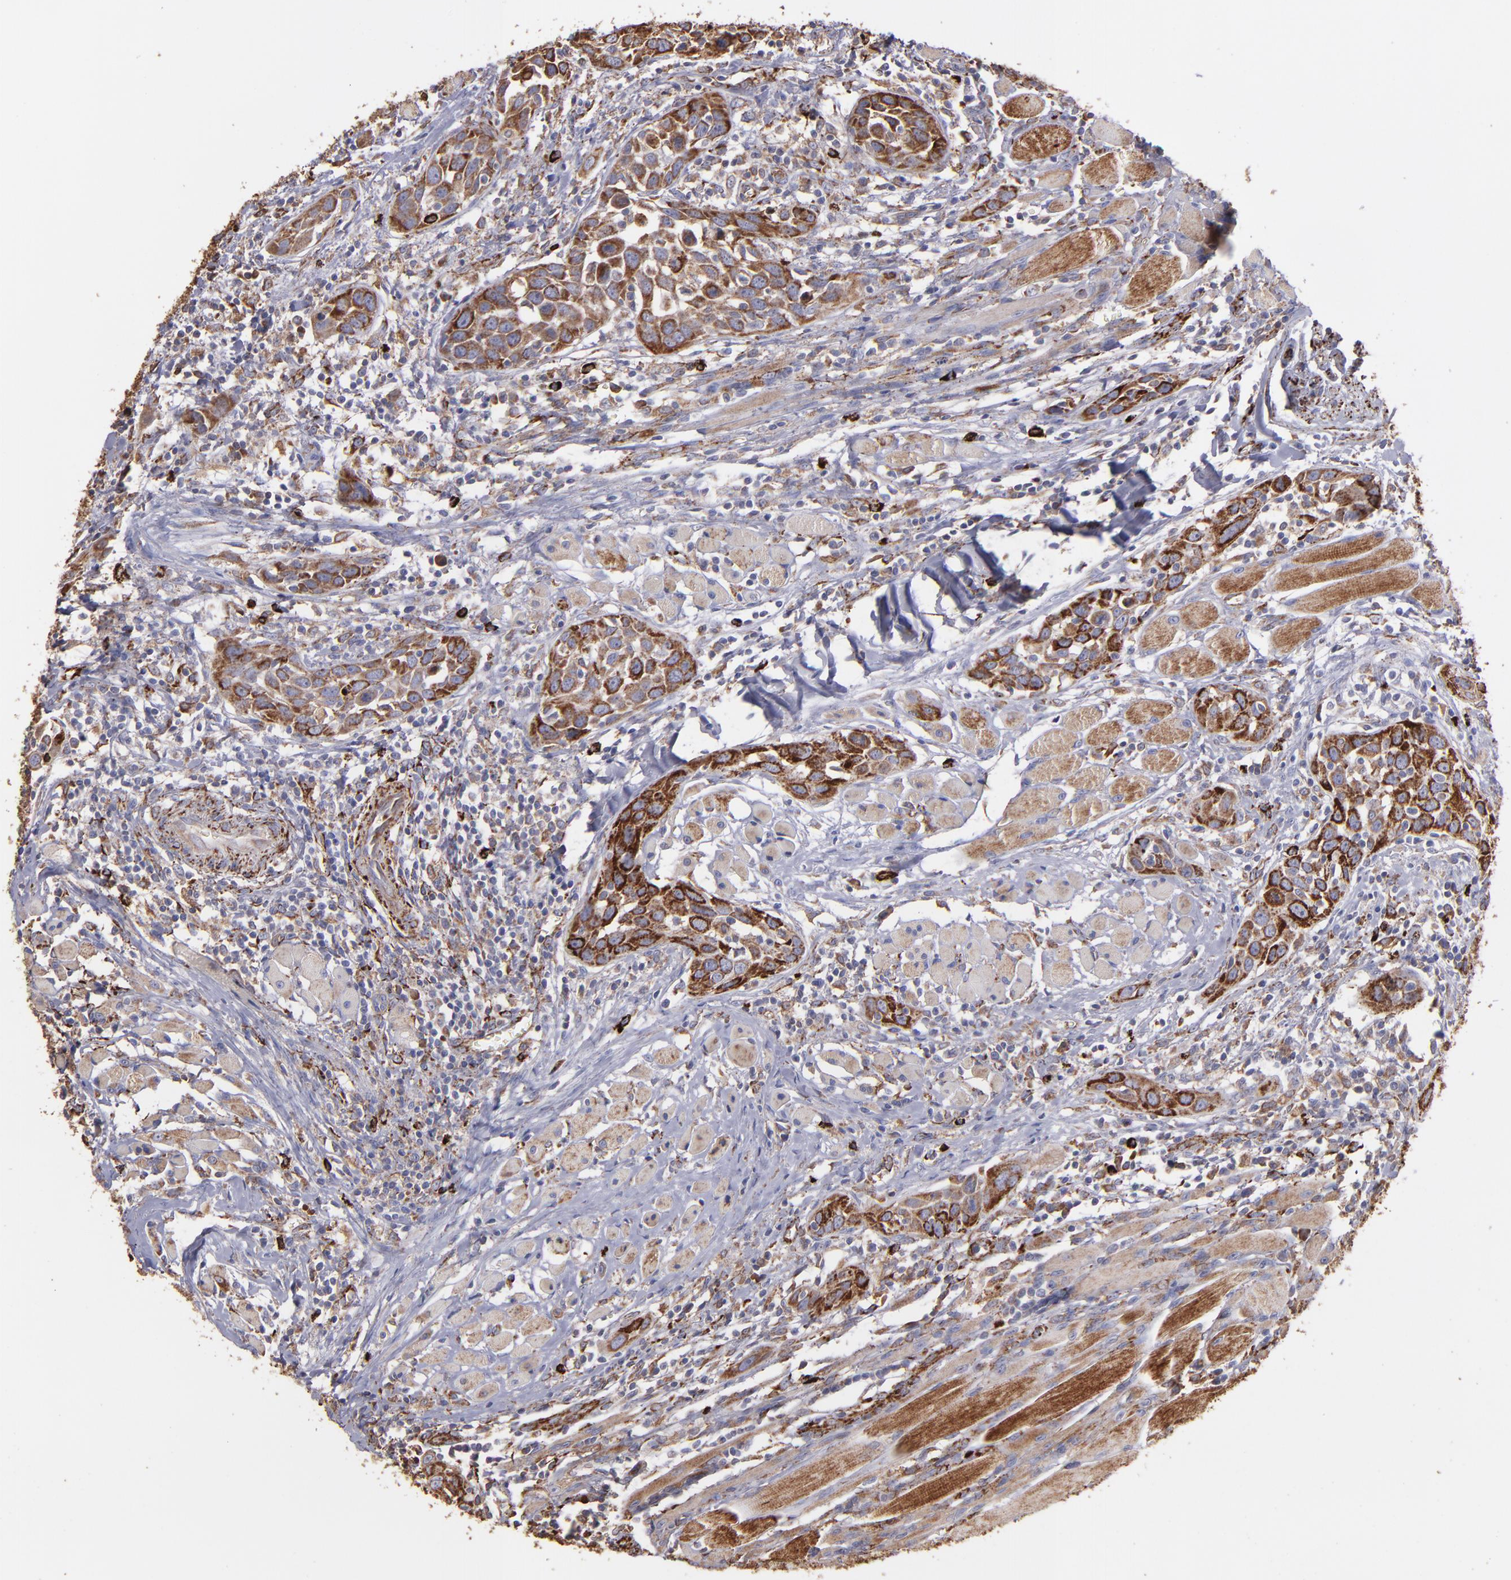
{"staining": {"intensity": "moderate", "quantity": ">75%", "location": "cytoplasmic/membranous"}, "tissue": "head and neck cancer", "cell_type": "Tumor cells", "image_type": "cancer", "snomed": [{"axis": "morphology", "description": "Squamous cell carcinoma, NOS"}, {"axis": "topography", "description": "Oral tissue"}, {"axis": "topography", "description": "Head-Neck"}], "caption": "Tumor cells display medium levels of moderate cytoplasmic/membranous staining in about >75% of cells in human head and neck cancer. Nuclei are stained in blue.", "gene": "MAOB", "patient": {"sex": "female", "age": 50}}